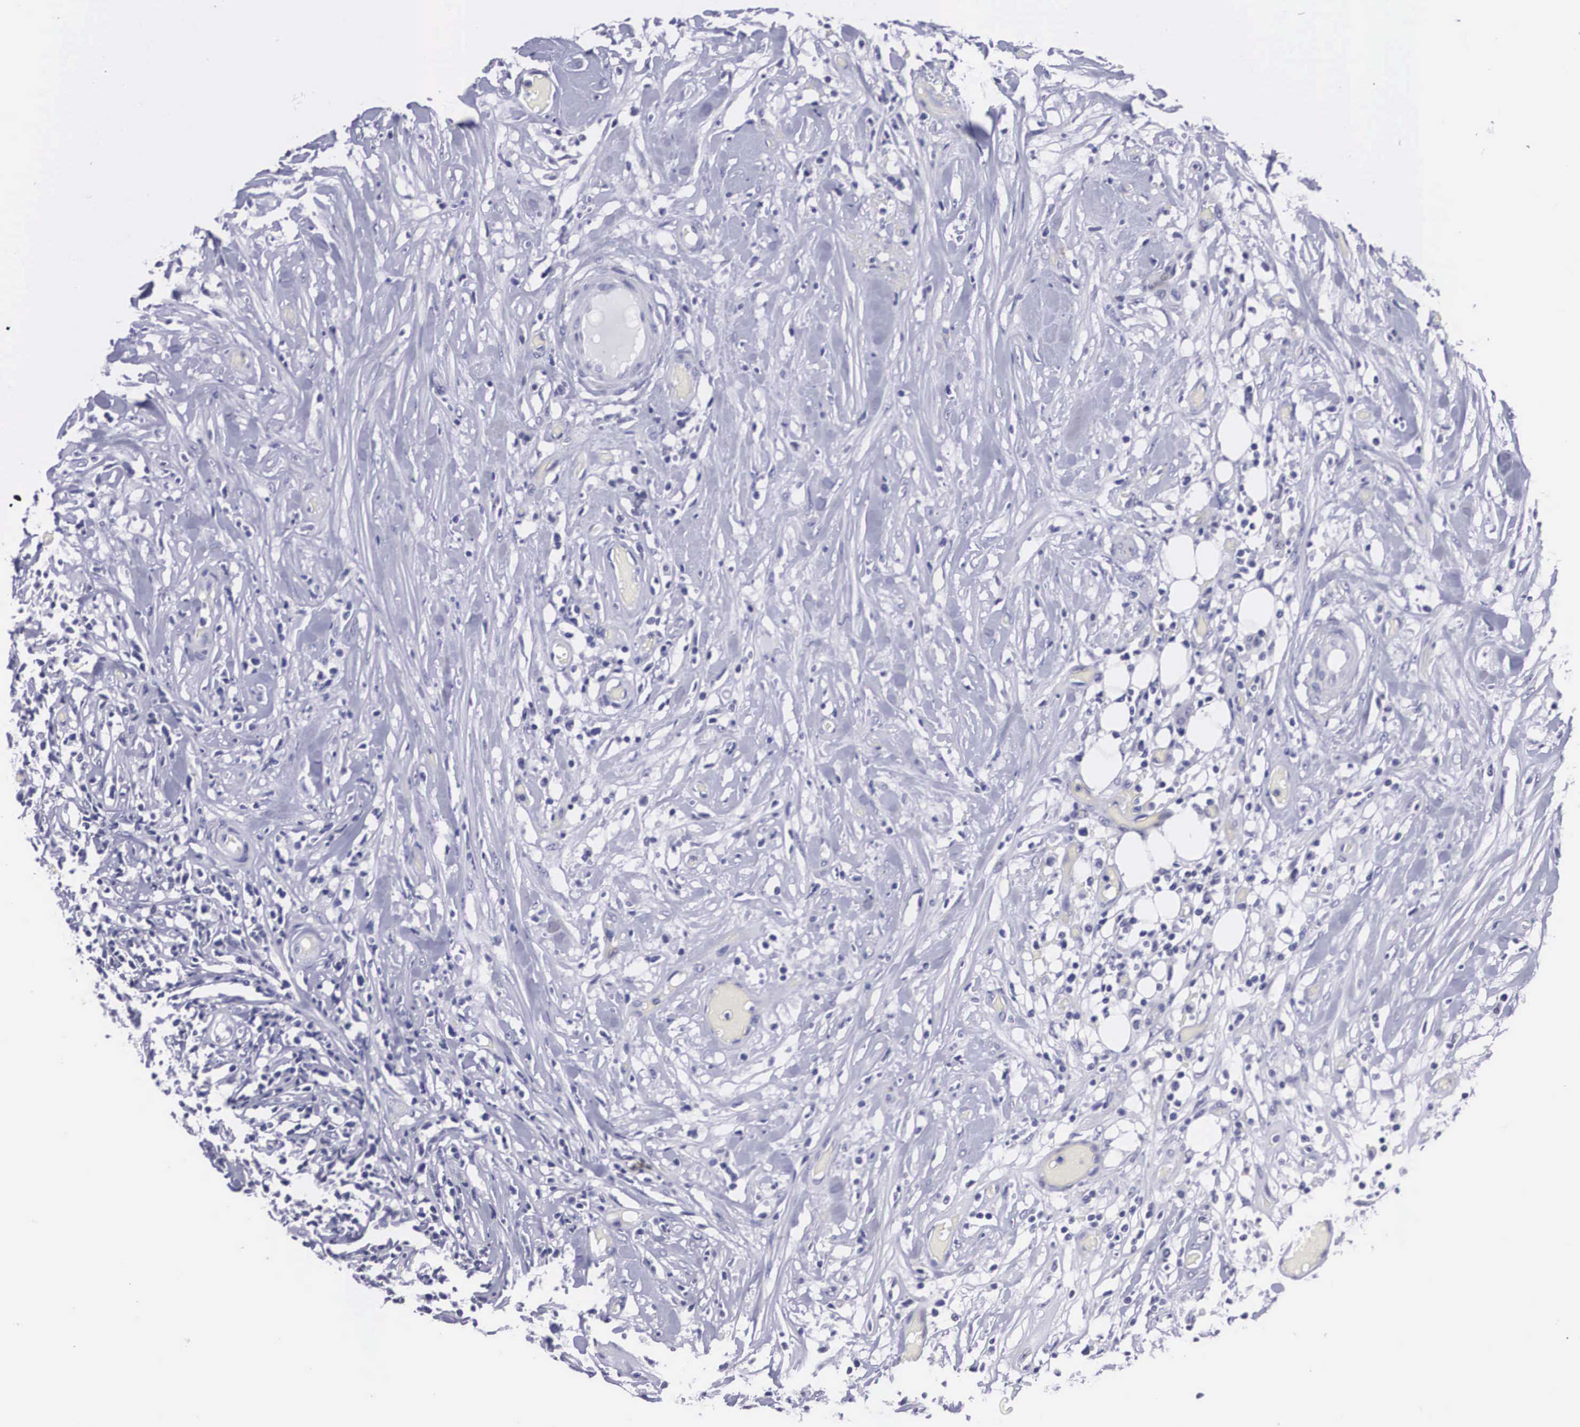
{"staining": {"intensity": "negative", "quantity": "none", "location": "none"}, "tissue": "lymphoma", "cell_type": "Tumor cells", "image_type": "cancer", "snomed": [{"axis": "morphology", "description": "Malignant lymphoma, non-Hodgkin's type, High grade"}, {"axis": "topography", "description": "Colon"}], "caption": "An immunohistochemistry image of lymphoma is shown. There is no staining in tumor cells of lymphoma.", "gene": "C22orf31", "patient": {"sex": "male", "age": 82}}